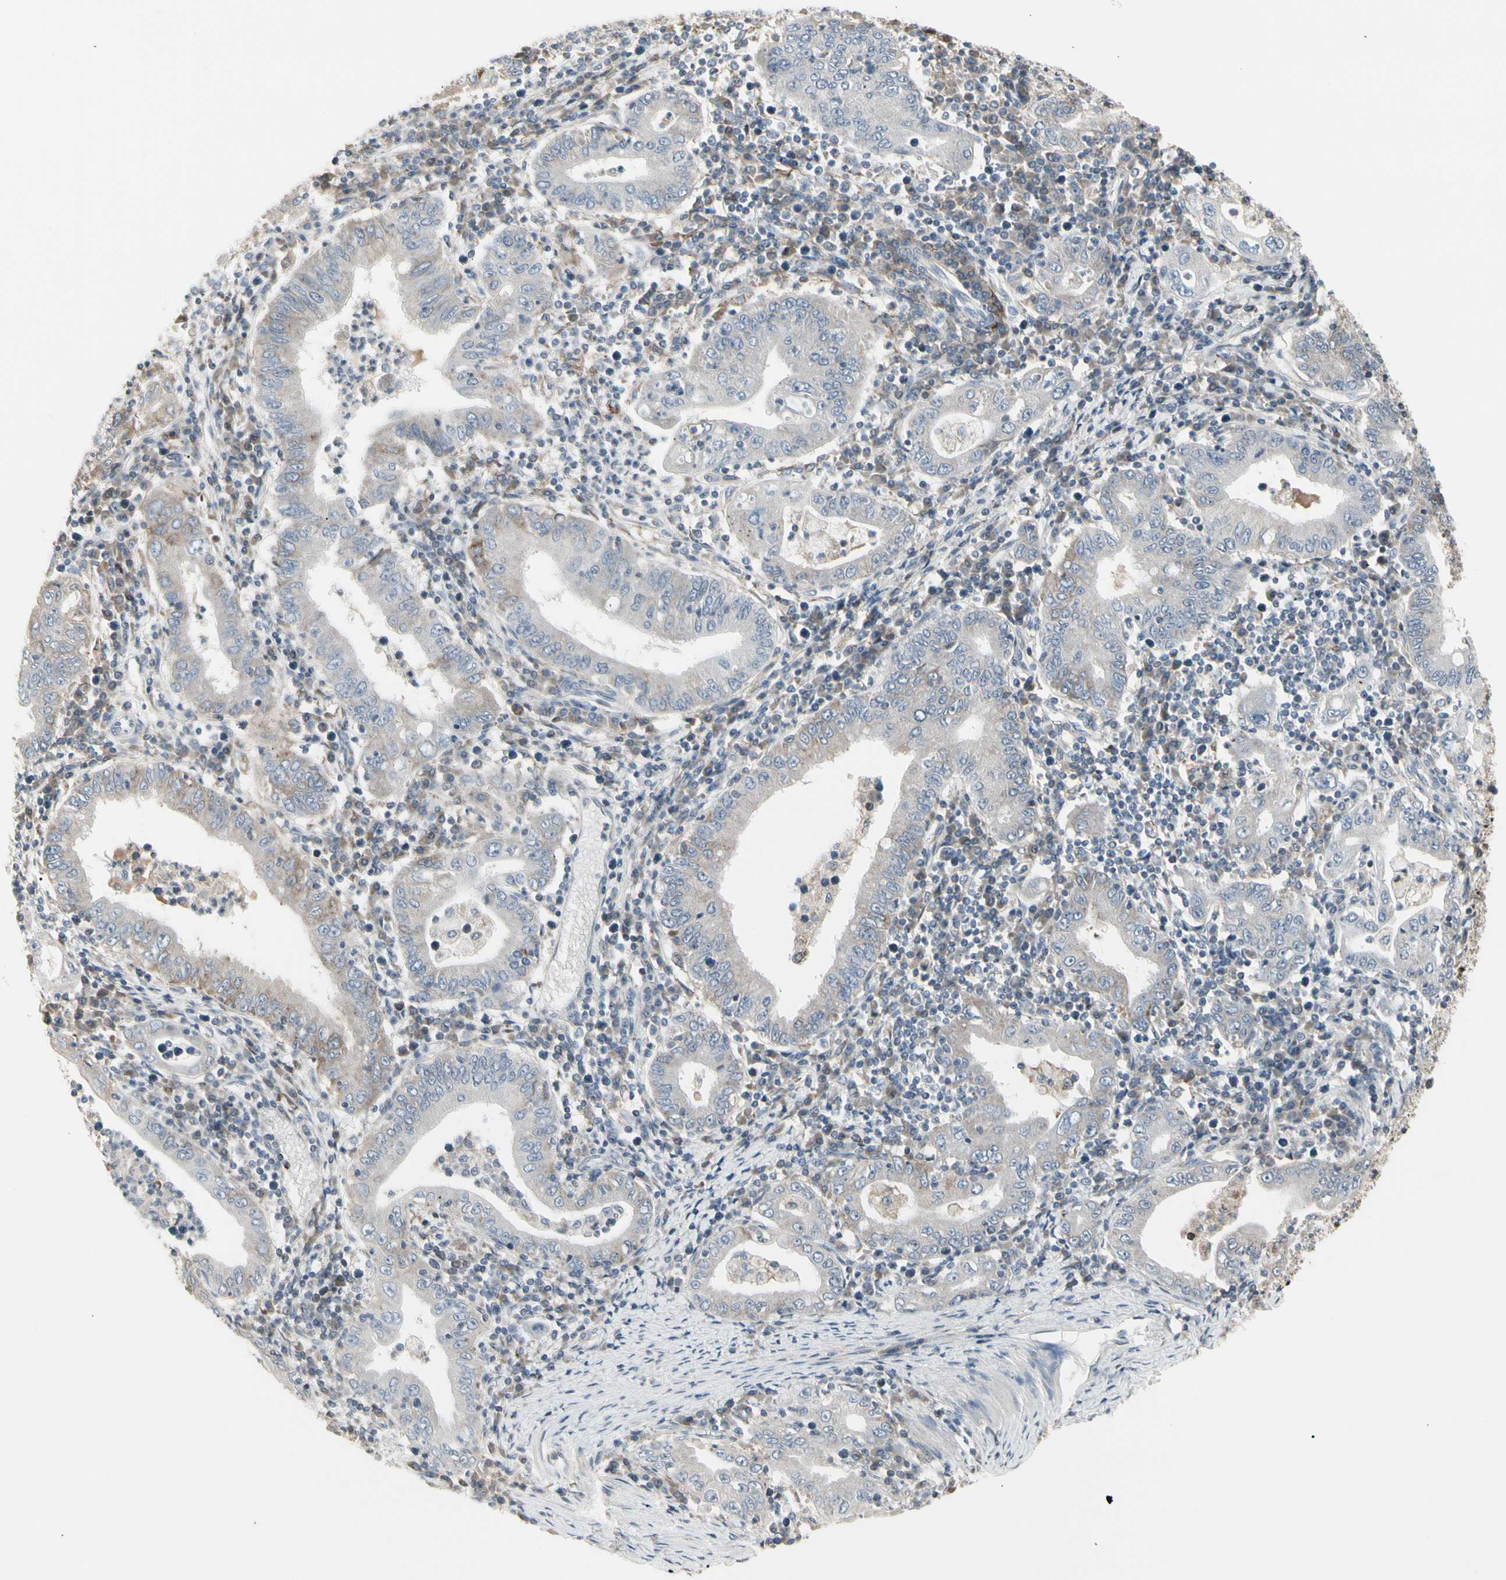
{"staining": {"intensity": "moderate", "quantity": "<25%", "location": "cytoplasmic/membranous"}, "tissue": "stomach cancer", "cell_type": "Tumor cells", "image_type": "cancer", "snomed": [{"axis": "morphology", "description": "Normal tissue, NOS"}, {"axis": "morphology", "description": "Adenocarcinoma, NOS"}, {"axis": "topography", "description": "Esophagus"}, {"axis": "topography", "description": "Stomach, upper"}, {"axis": "topography", "description": "Peripheral nerve tissue"}], "caption": "Protein staining of stomach cancer tissue reveals moderate cytoplasmic/membranous staining in approximately <25% of tumor cells. (DAB IHC with brightfield microscopy, high magnification).", "gene": "TMEM176A", "patient": {"sex": "male", "age": 62}}